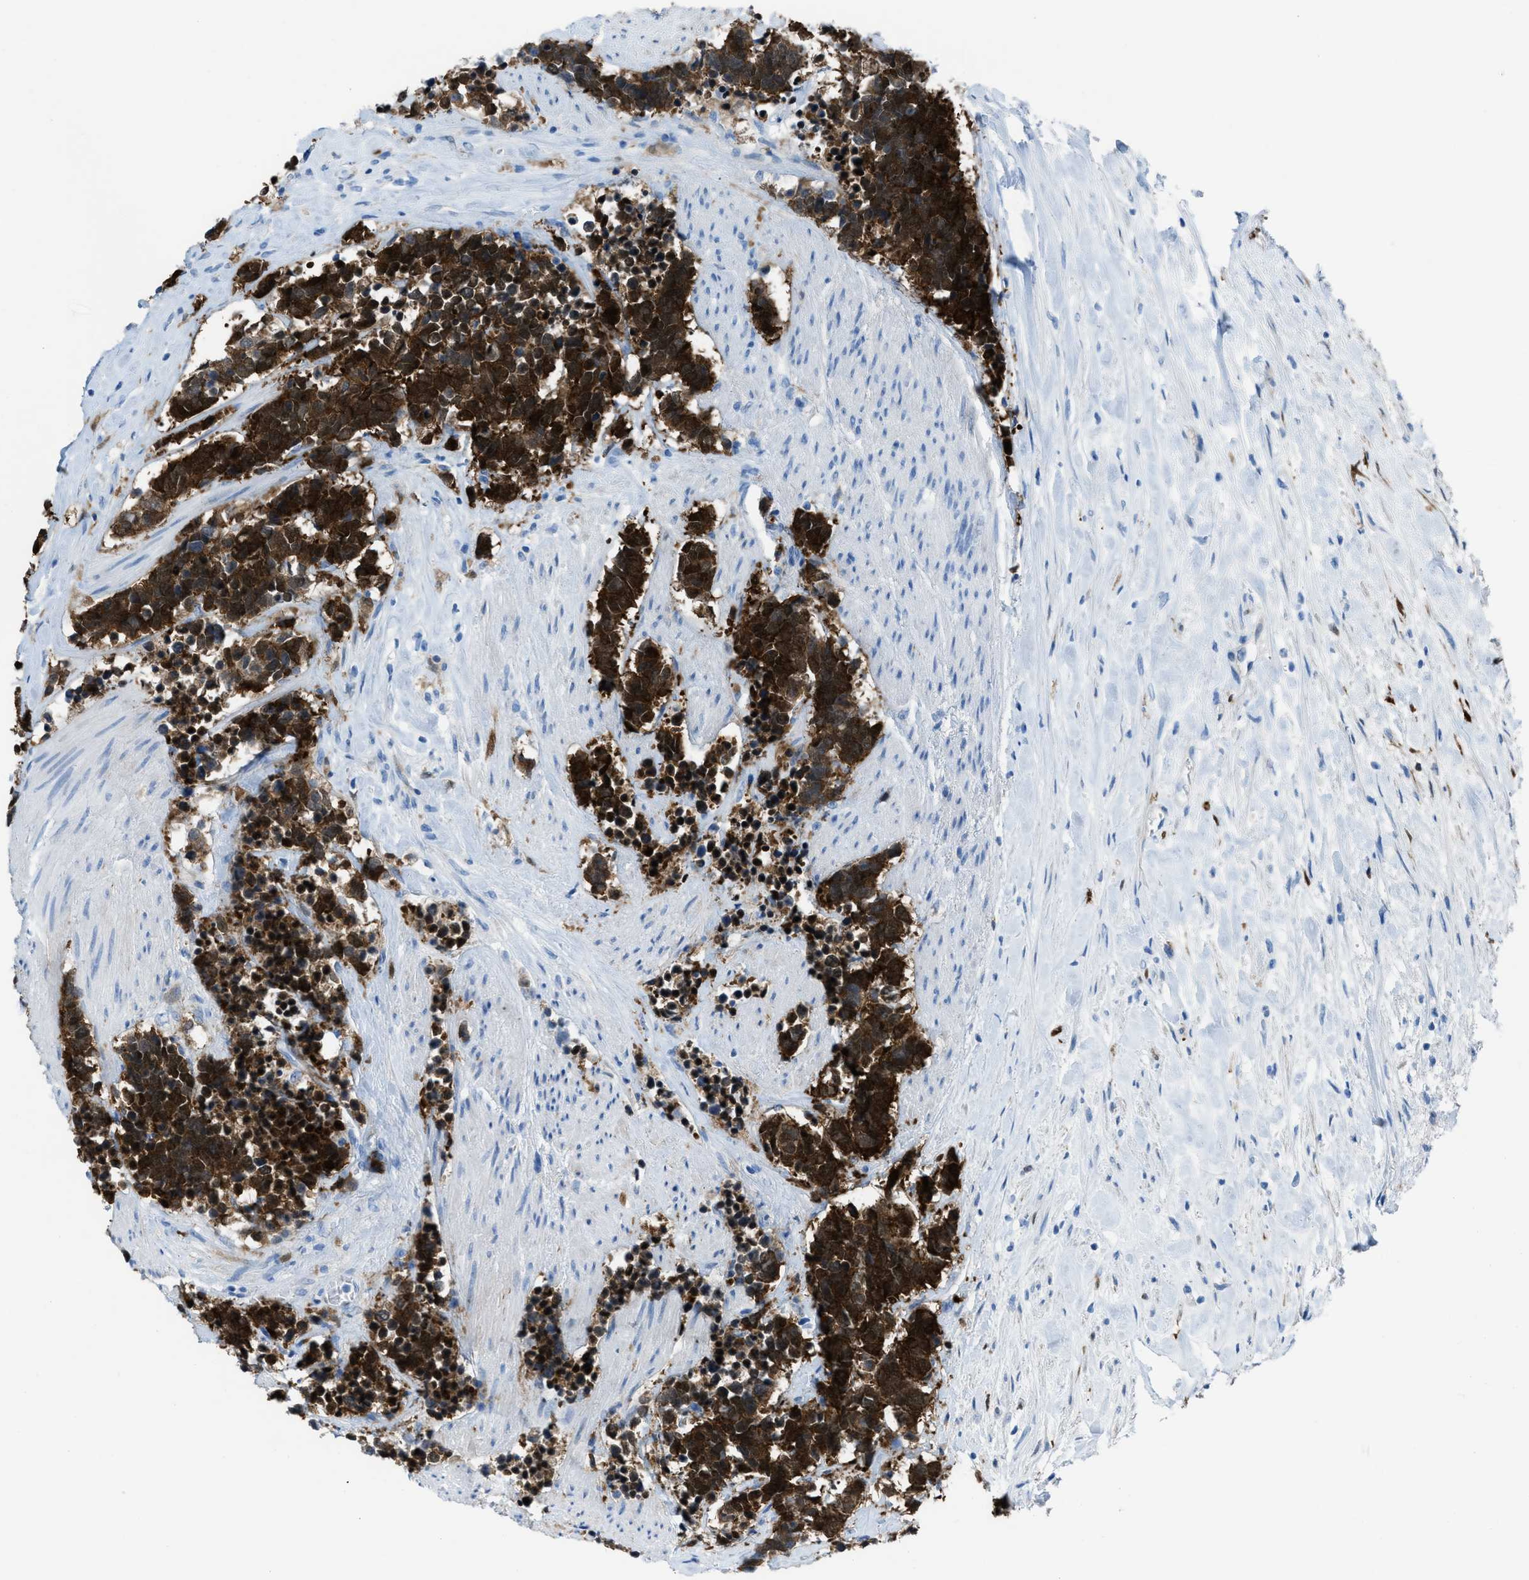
{"staining": {"intensity": "strong", "quantity": ">75%", "location": "cytoplasmic/membranous"}, "tissue": "carcinoid", "cell_type": "Tumor cells", "image_type": "cancer", "snomed": [{"axis": "morphology", "description": "Carcinoma, NOS"}, {"axis": "morphology", "description": "Carcinoid, malignant, NOS"}, {"axis": "topography", "description": "Urinary bladder"}], "caption": "Immunohistochemical staining of carcinoid demonstrates strong cytoplasmic/membranous protein staining in about >75% of tumor cells.", "gene": "CDKN2A", "patient": {"sex": "male", "age": 57}}